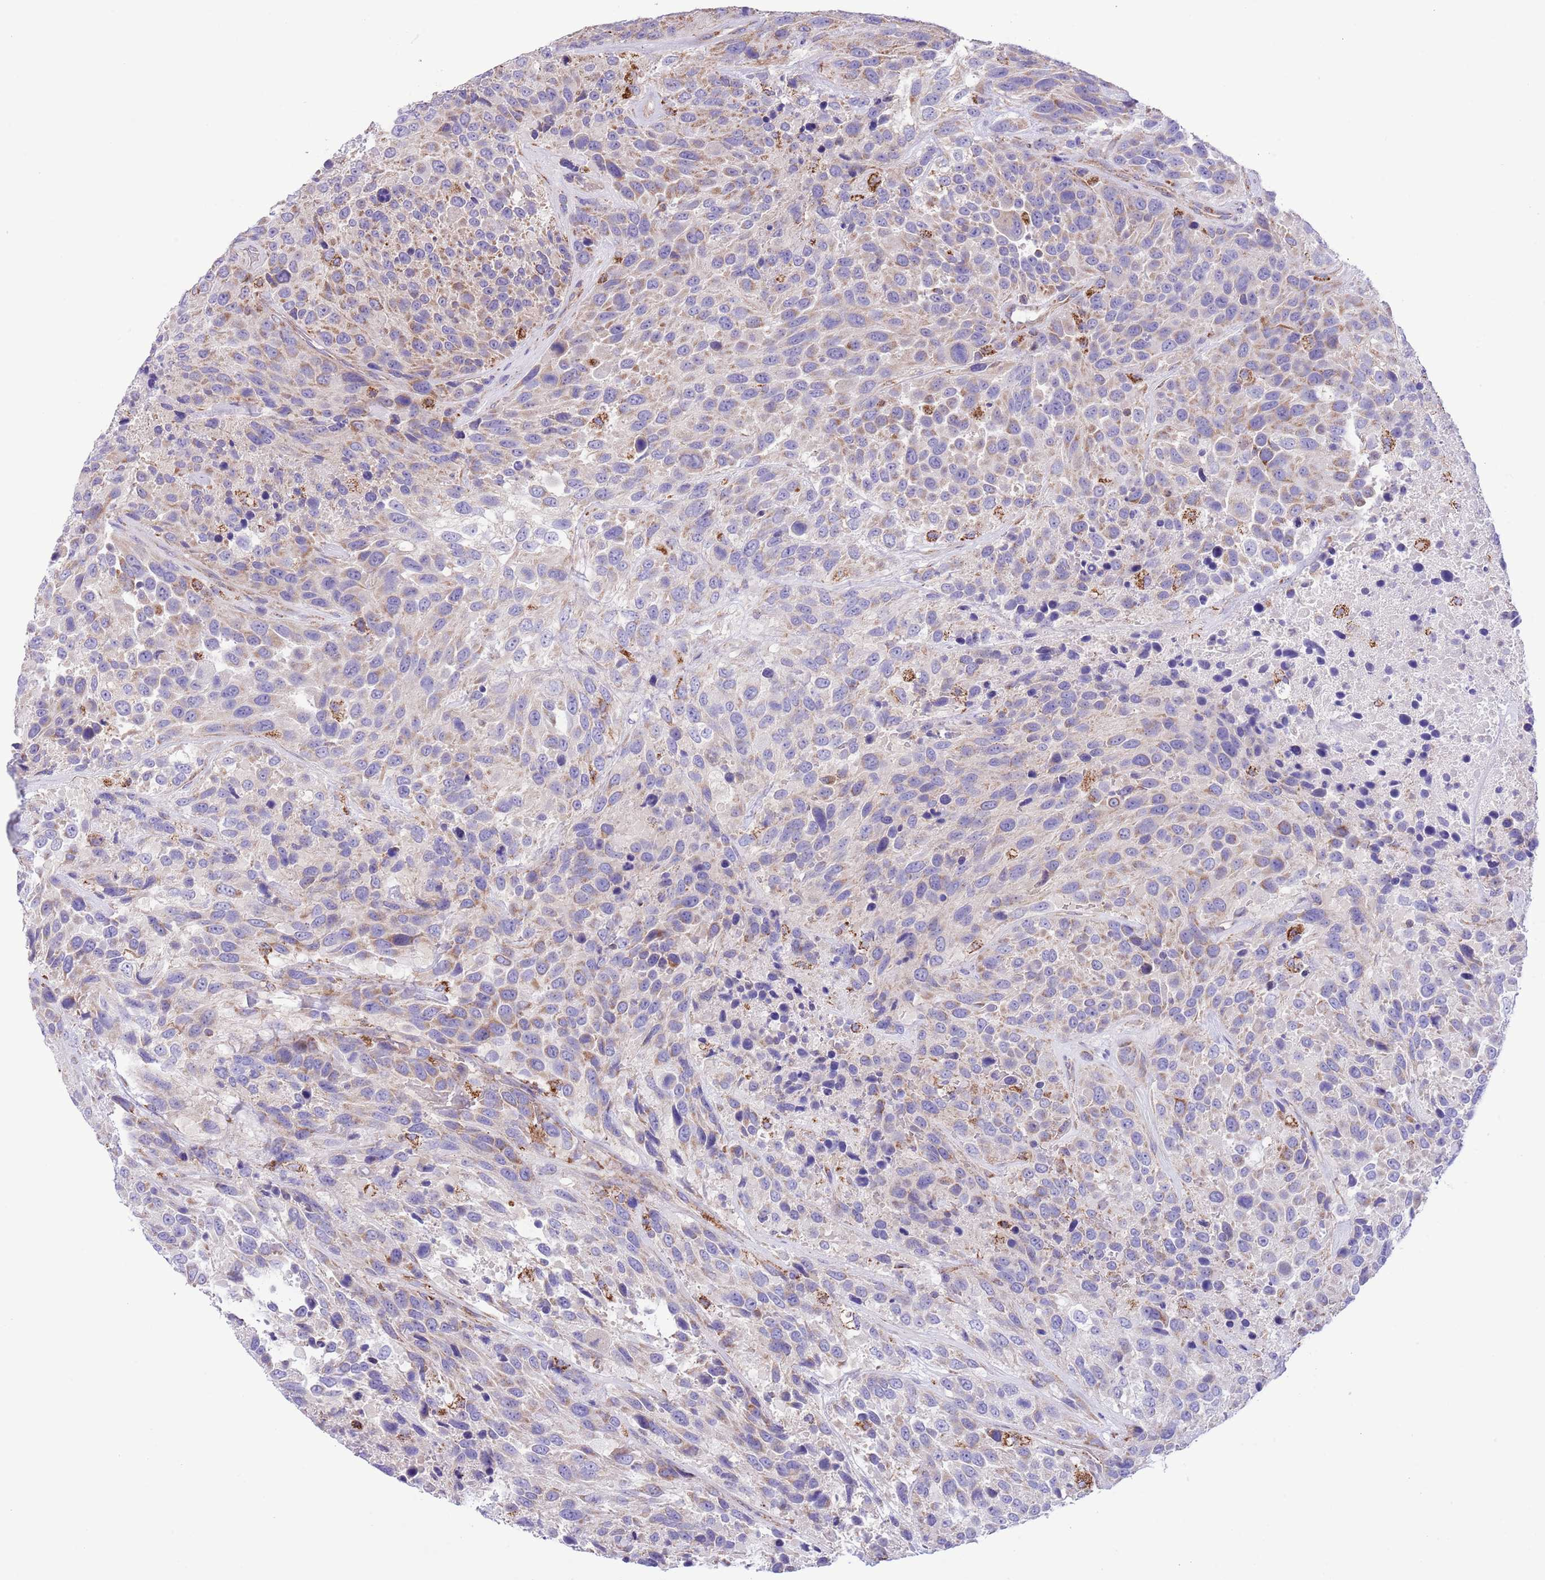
{"staining": {"intensity": "moderate", "quantity": "25%-75%", "location": "cytoplasmic/membranous"}, "tissue": "urothelial cancer", "cell_type": "Tumor cells", "image_type": "cancer", "snomed": [{"axis": "morphology", "description": "Urothelial carcinoma, High grade"}, {"axis": "topography", "description": "Urinary bladder"}], "caption": "A brown stain highlights moderate cytoplasmic/membranous staining of a protein in human high-grade urothelial carcinoma tumor cells.", "gene": "SS18L2", "patient": {"sex": "female", "age": 70}}